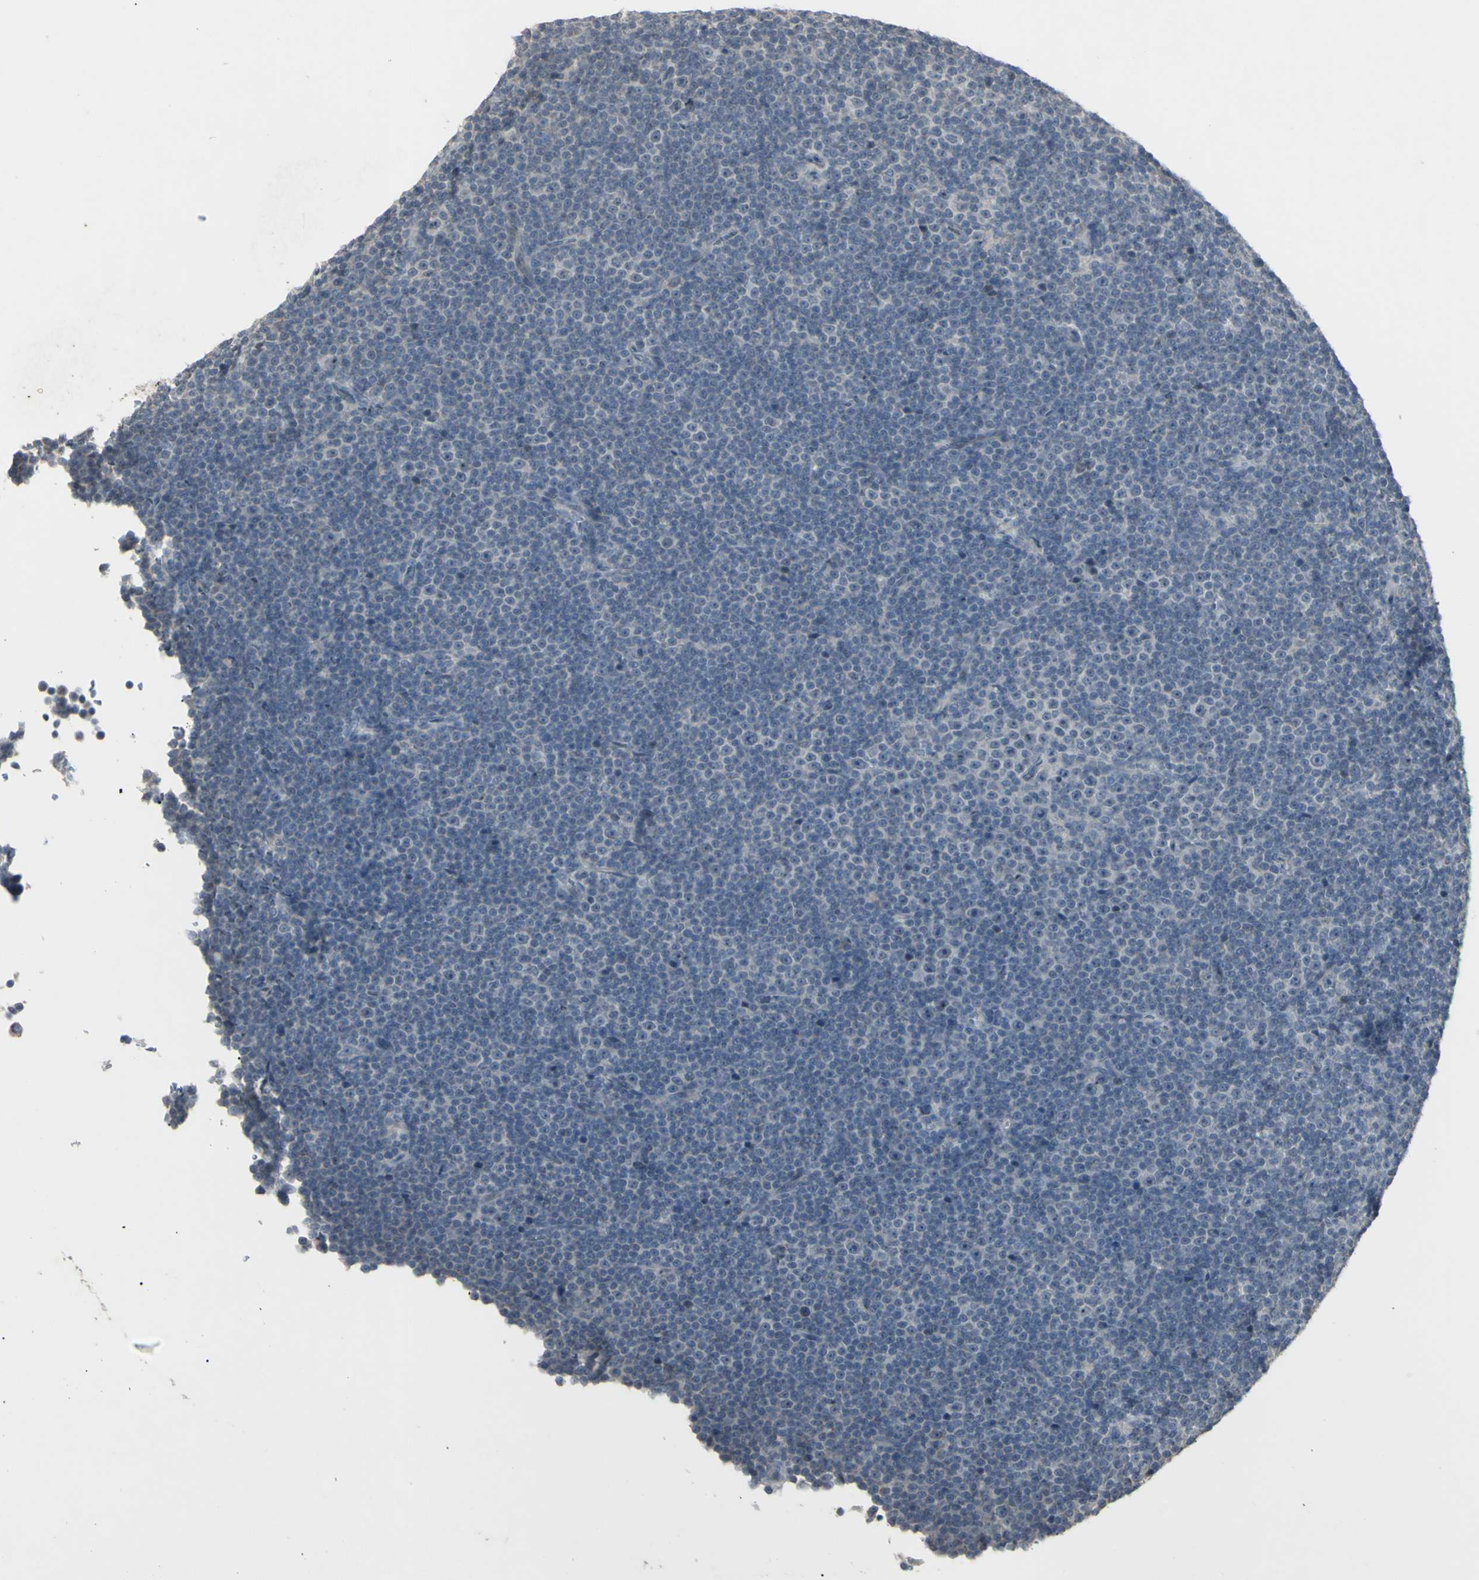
{"staining": {"intensity": "negative", "quantity": "none", "location": "none"}, "tissue": "lymphoma", "cell_type": "Tumor cells", "image_type": "cancer", "snomed": [{"axis": "morphology", "description": "Malignant lymphoma, non-Hodgkin's type, Low grade"}, {"axis": "topography", "description": "Lymph node"}], "caption": "There is no significant expression in tumor cells of lymphoma.", "gene": "PIAS4", "patient": {"sex": "female", "age": 67}}